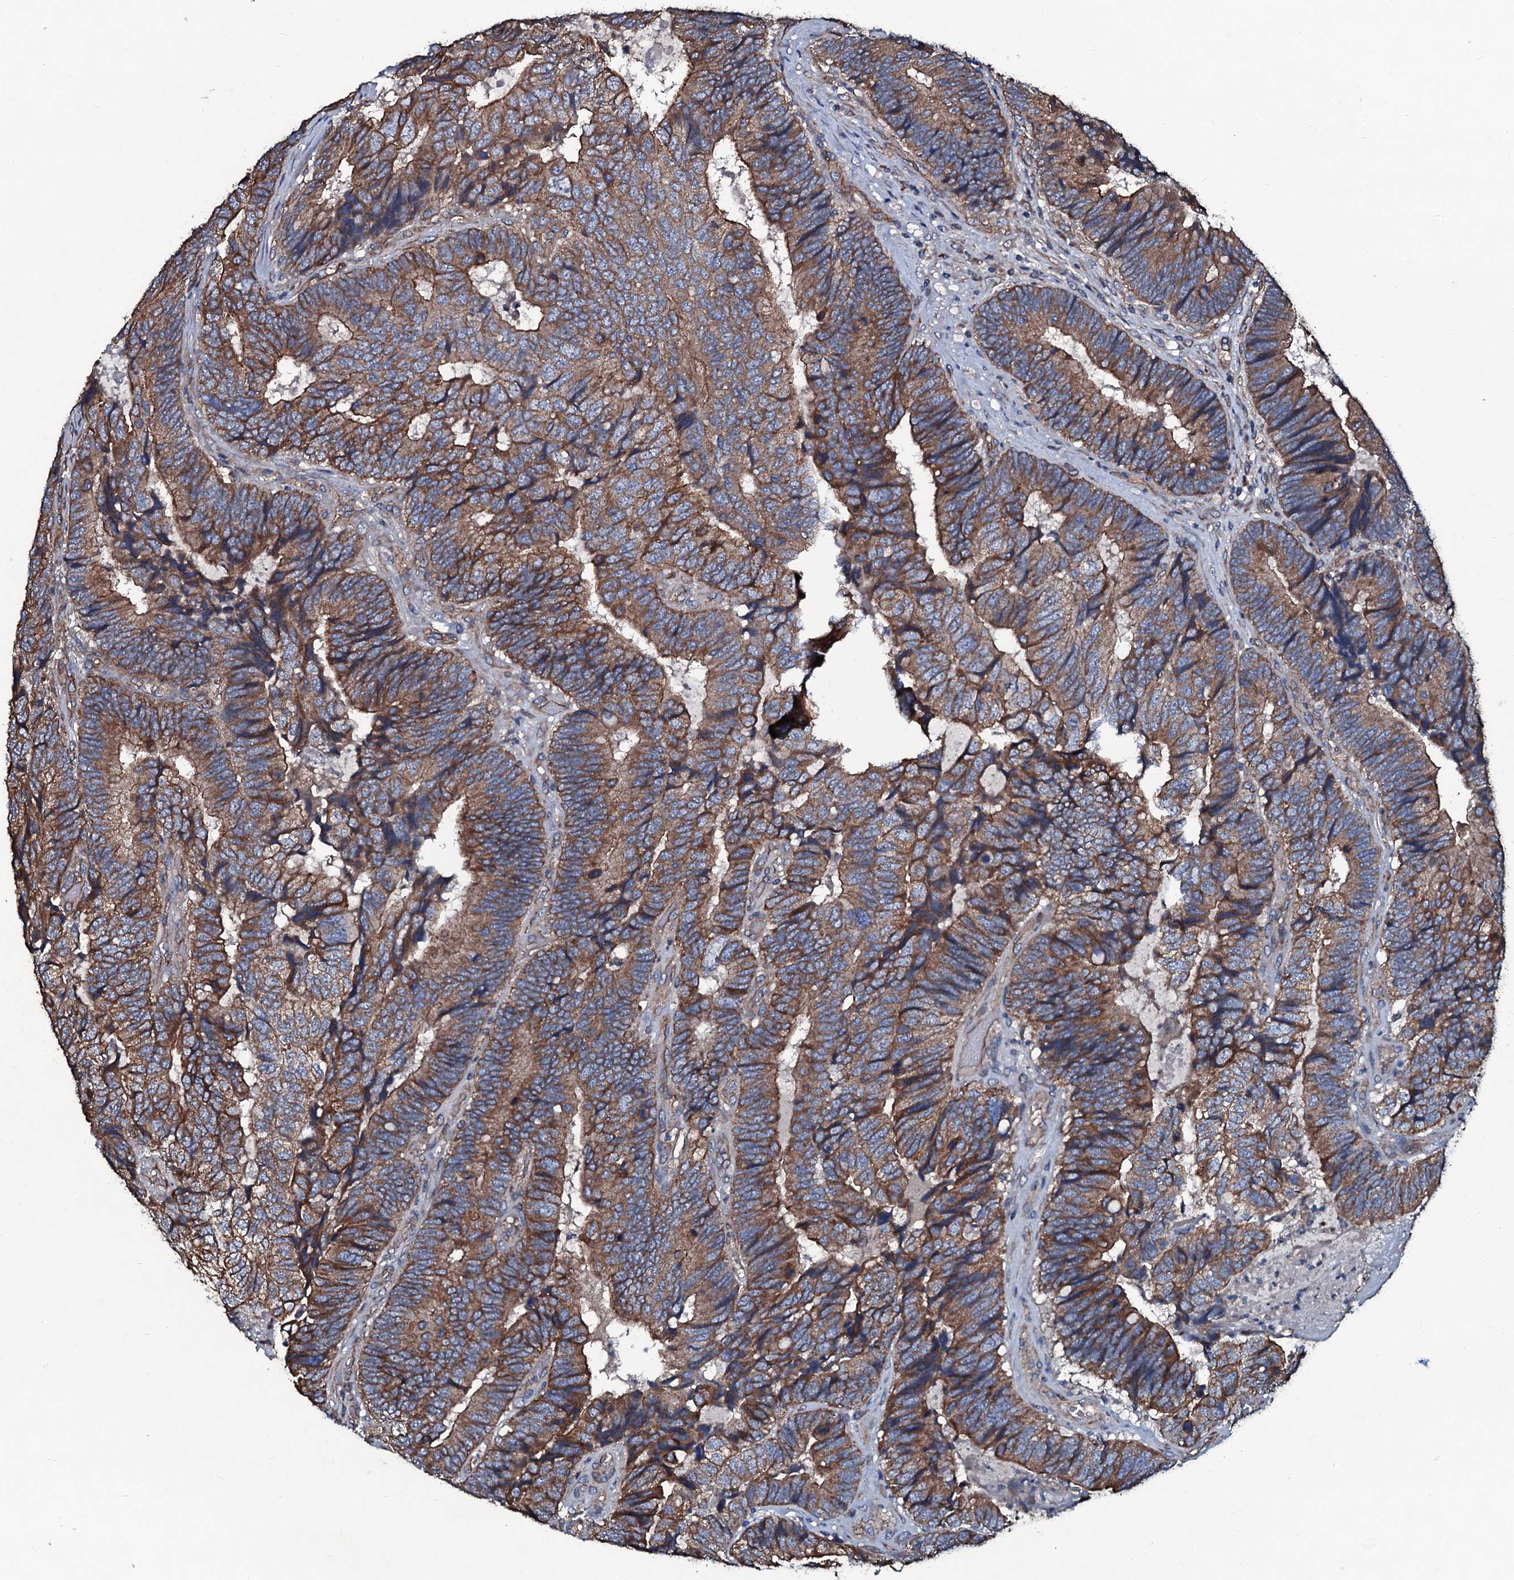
{"staining": {"intensity": "moderate", "quantity": ">75%", "location": "cytoplasmic/membranous"}, "tissue": "colorectal cancer", "cell_type": "Tumor cells", "image_type": "cancer", "snomed": [{"axis": "morphology", "description": "Adenocarcinoma, NOS"}, {"axis": "topography", "description": "Colon"}], "caption": "An IHC micrograph of neoplastic tissue is shown. Protein staining in brown highlights moderate cytoplasmic/membranous positivity in adenocarcinoma (colorectal) within tumor cells.", "gene": "DMAC2", "patient": {"sex": "female", "age": 67}}